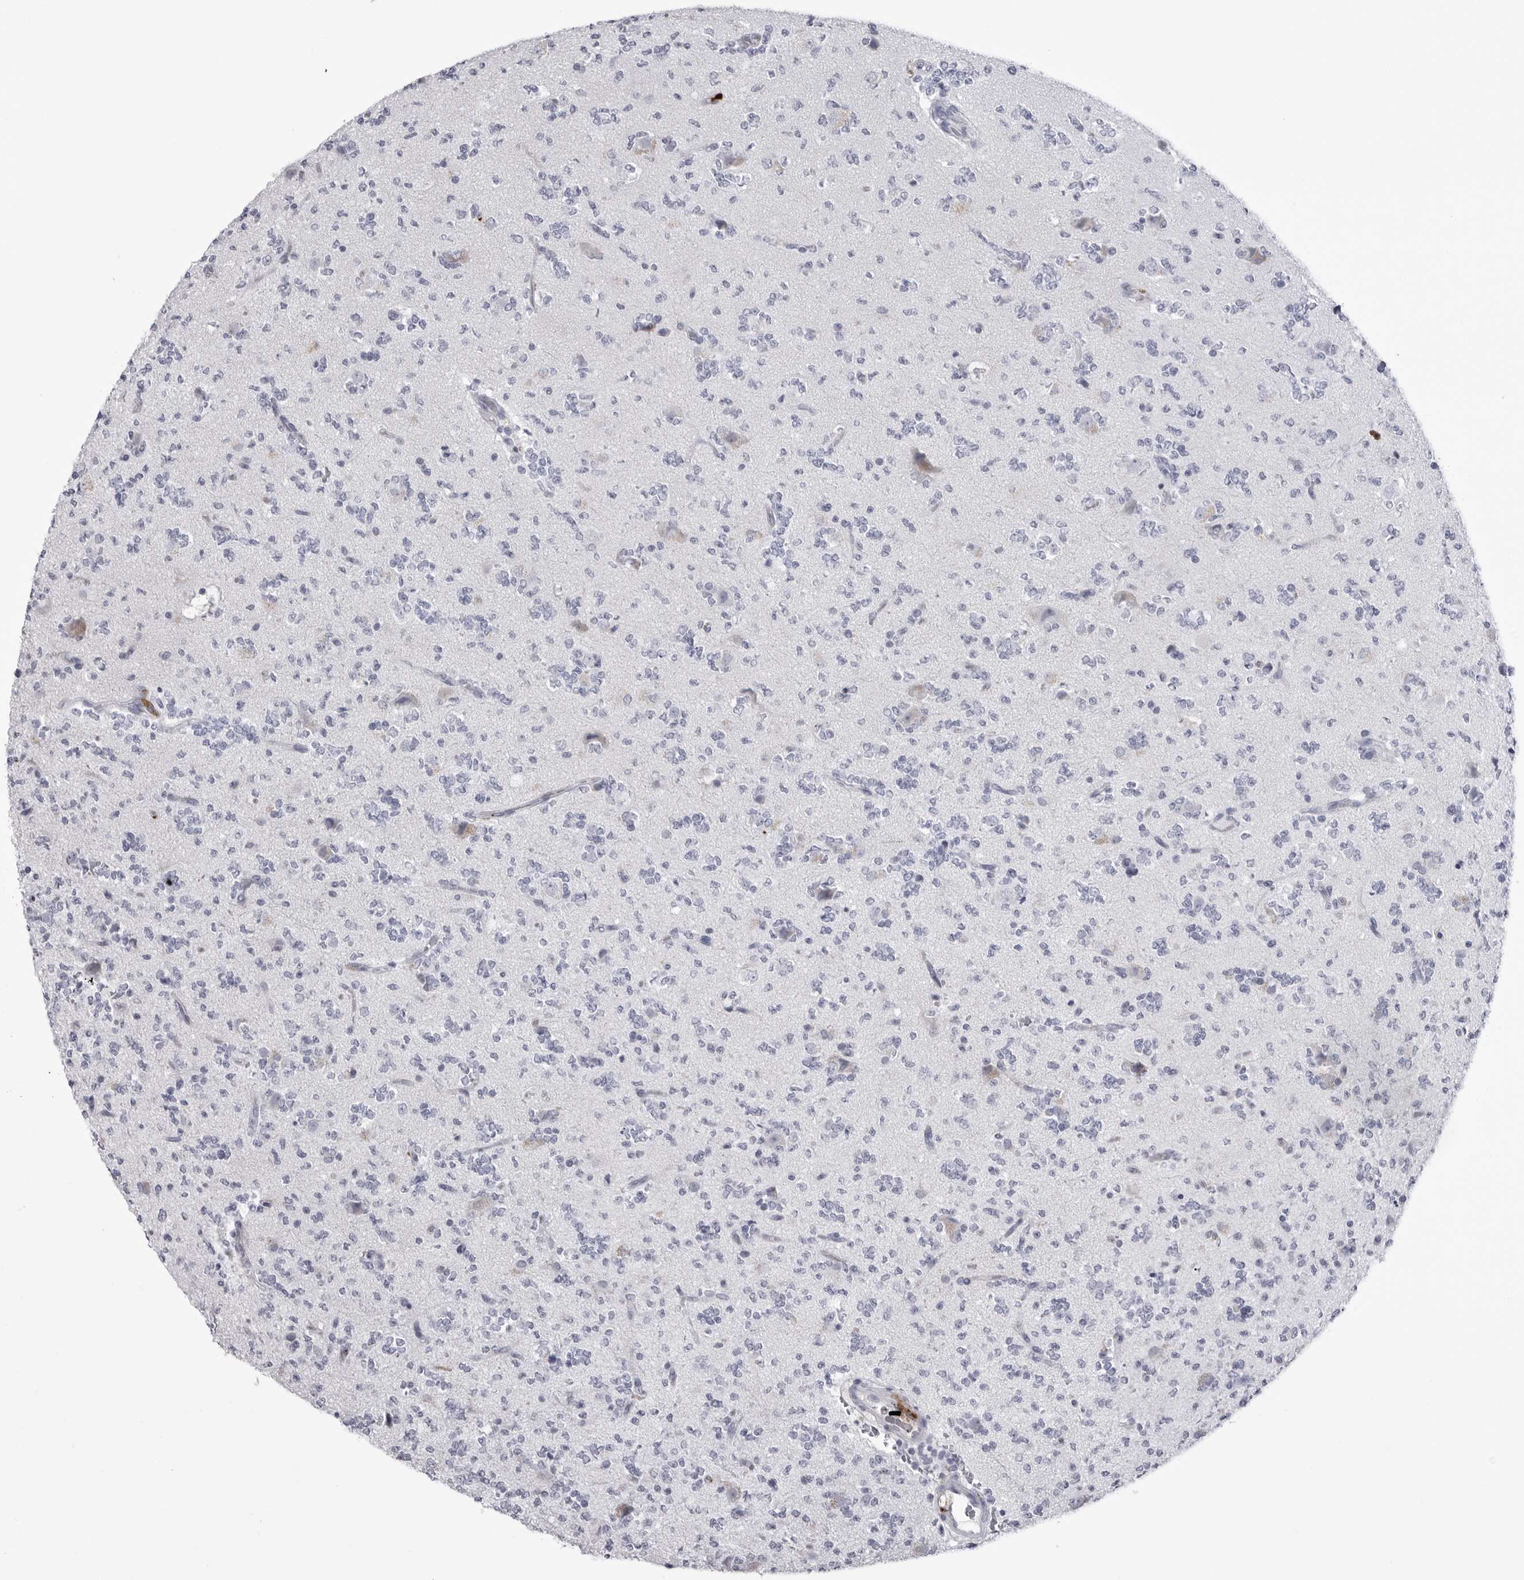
{"staining": {"intensity": "negative", "quantity": "none", "location": "none"}, "tissue": "glioma", "cell_type": "Tumor cells", "image_type": "cancer", "snomed": [{"axis": "morphology", "description": "Glioma, malignant, High grade"}, {"axis": "topography", "description": "Brain"}], "caption": "An image of human malignant glioma (high-grade) is negative for staining in tumor cells.", "gene": "COL26A1", "patient": {"sex": "female", "age": 62}}